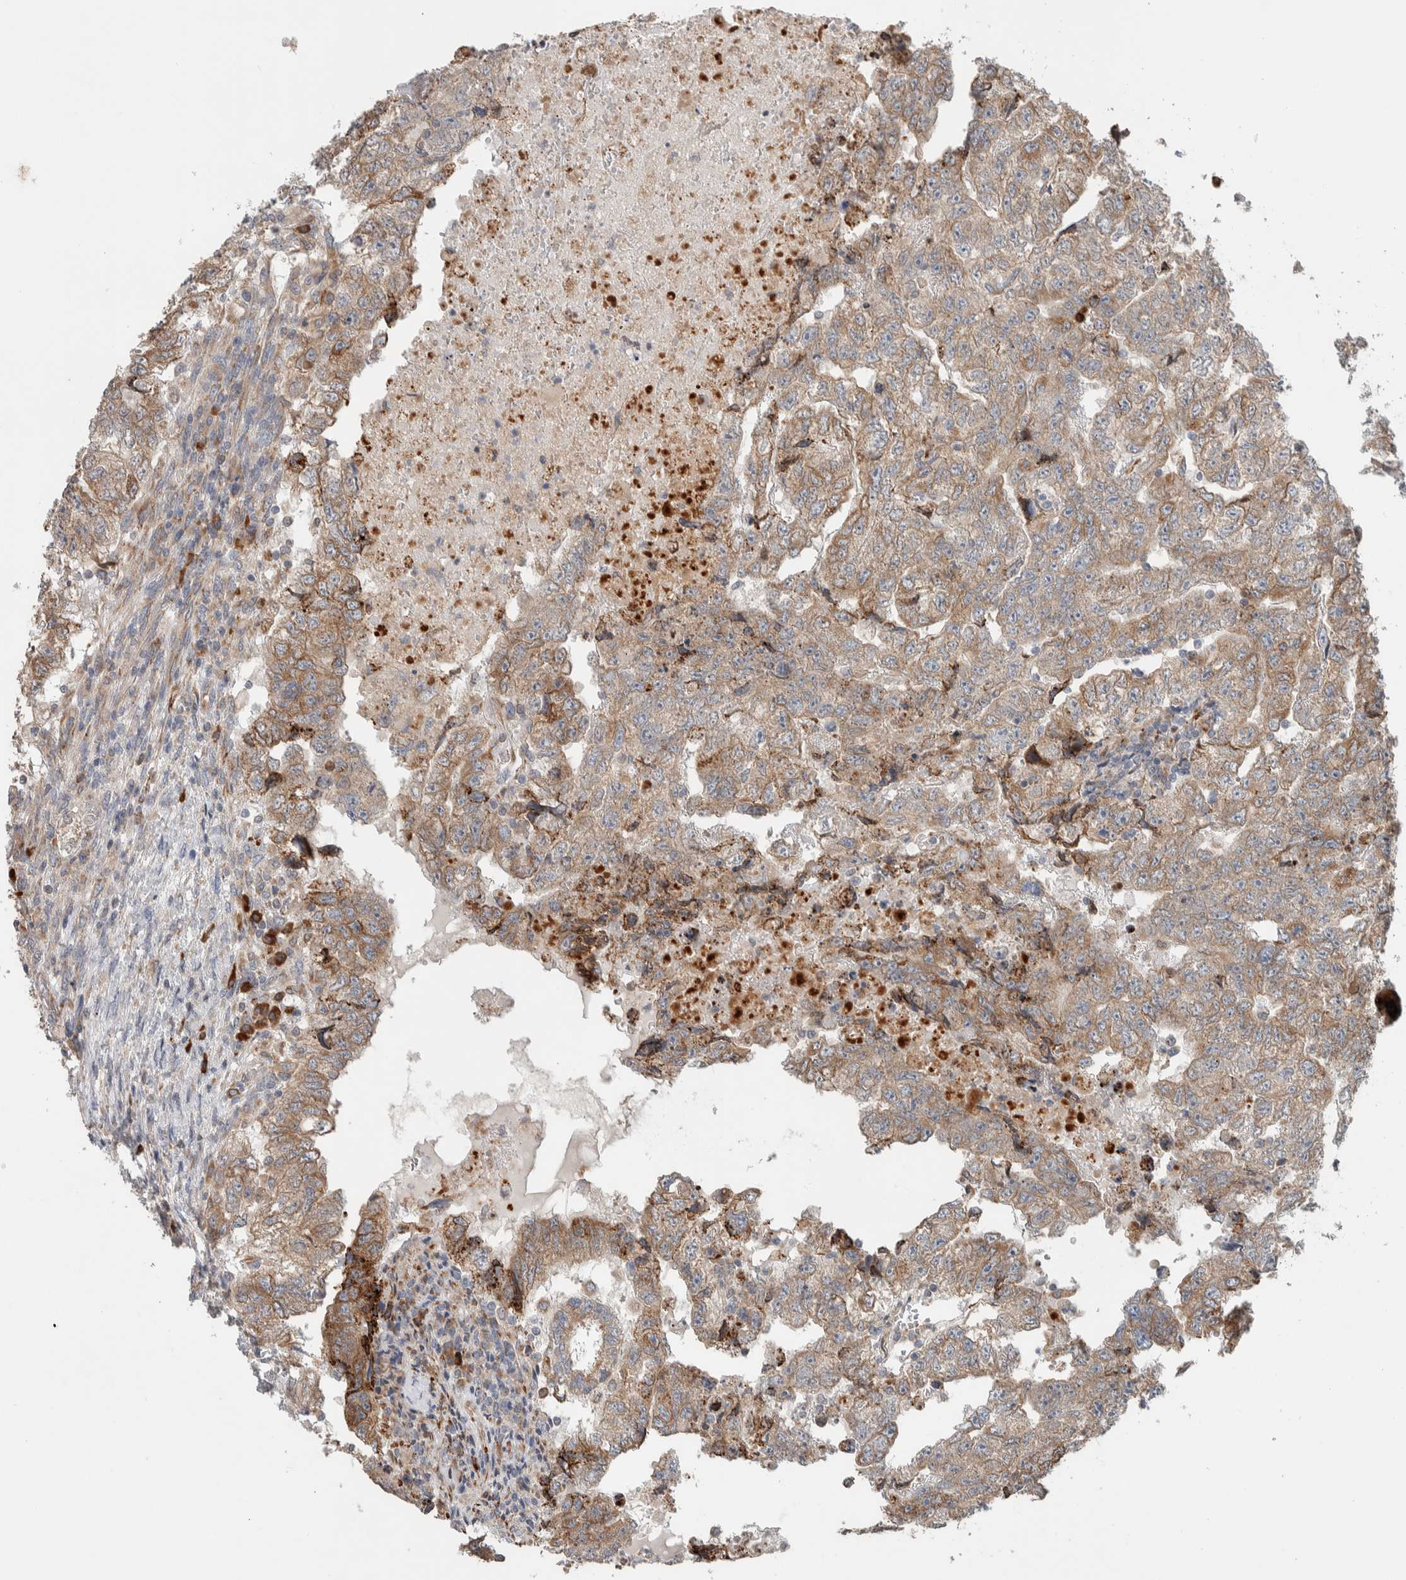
{"staining": {"intensity": "moderate", "quantity": ">75%", "location": "cytoplasmic/membranous"}, "tissue": "testis cancer", "cell_type": "Tumor cells", "image_type": "cancer", "snomed": [{"axis": "morphology", "description": "Carcinoma, Embryonal, NOS"}, {"axis": "topography", "description": "Testis"}], "caption": "The micrograph displays staining of testis cancer (embryonal carcinoma), revealing moderate cytoplasmic/membranous protein expression (brown color) within tumor cells.", "gene": "ADCY8", "patient": {"sex": "male", "age": 36}}